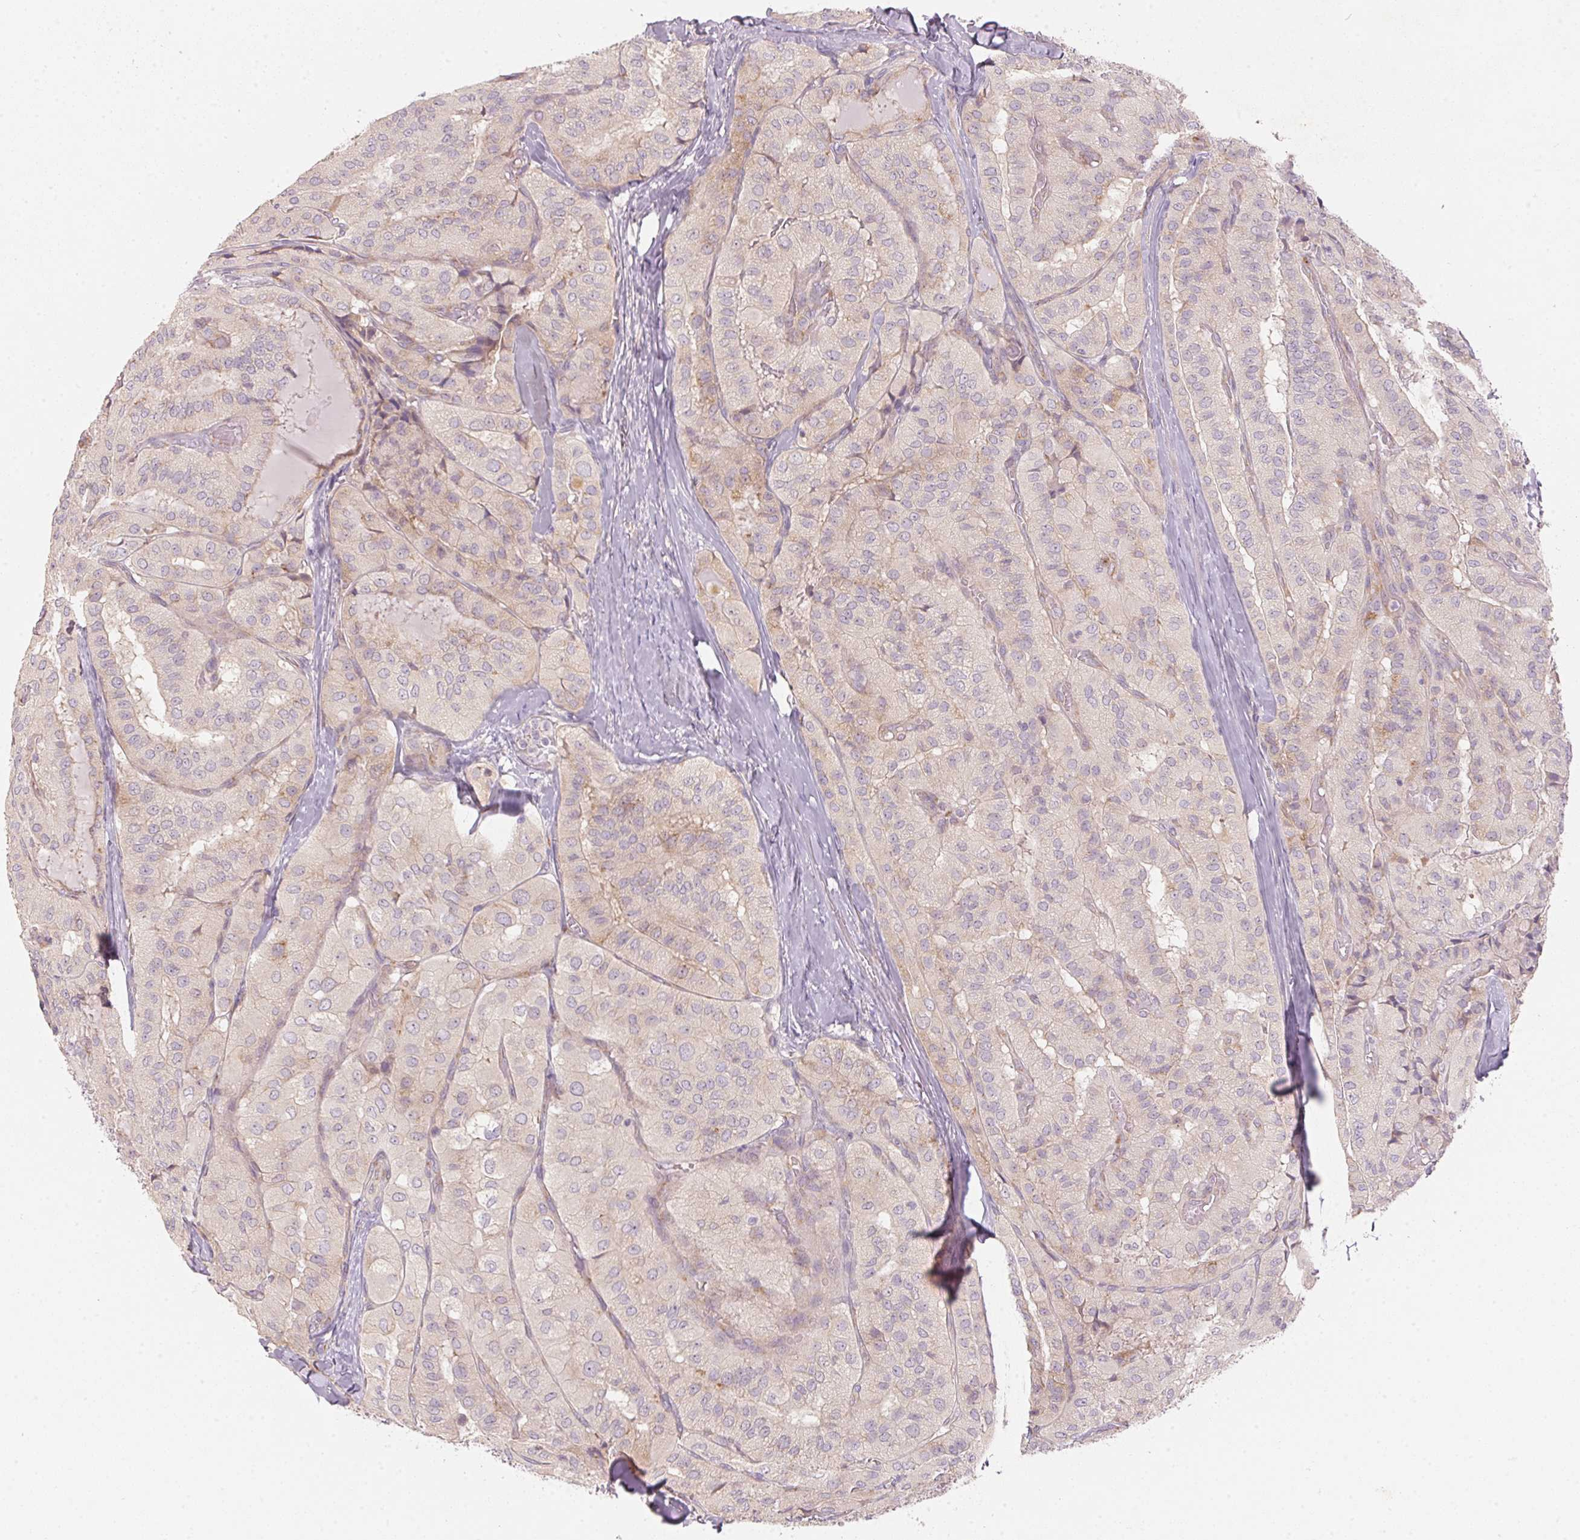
{"staining": {"intensity": "moderate", "quantity": "<25%", "location": "cytoplasmic/membranous"}, "tissue": "thyroid cancer", "cell_type": "Tumor cells", "image_type": "cancer", "snomed": [{"axis": "morphology", "description": "Normal tissue, NOS"}, {"axis": "morphology", "description": "Papillary adenocarcinoma, NOS"}, {"axis": "topography", "description": "Thyroid gland"}], "caption": "Thyroid papillary adenocarcinoma stained with a brown dye shows moderate cytoplasmic/membranous positive positivity in about <25% of tumor cells.", "gene": "BLOC1S2", "patient": {"sex": "female", "age": 59}}